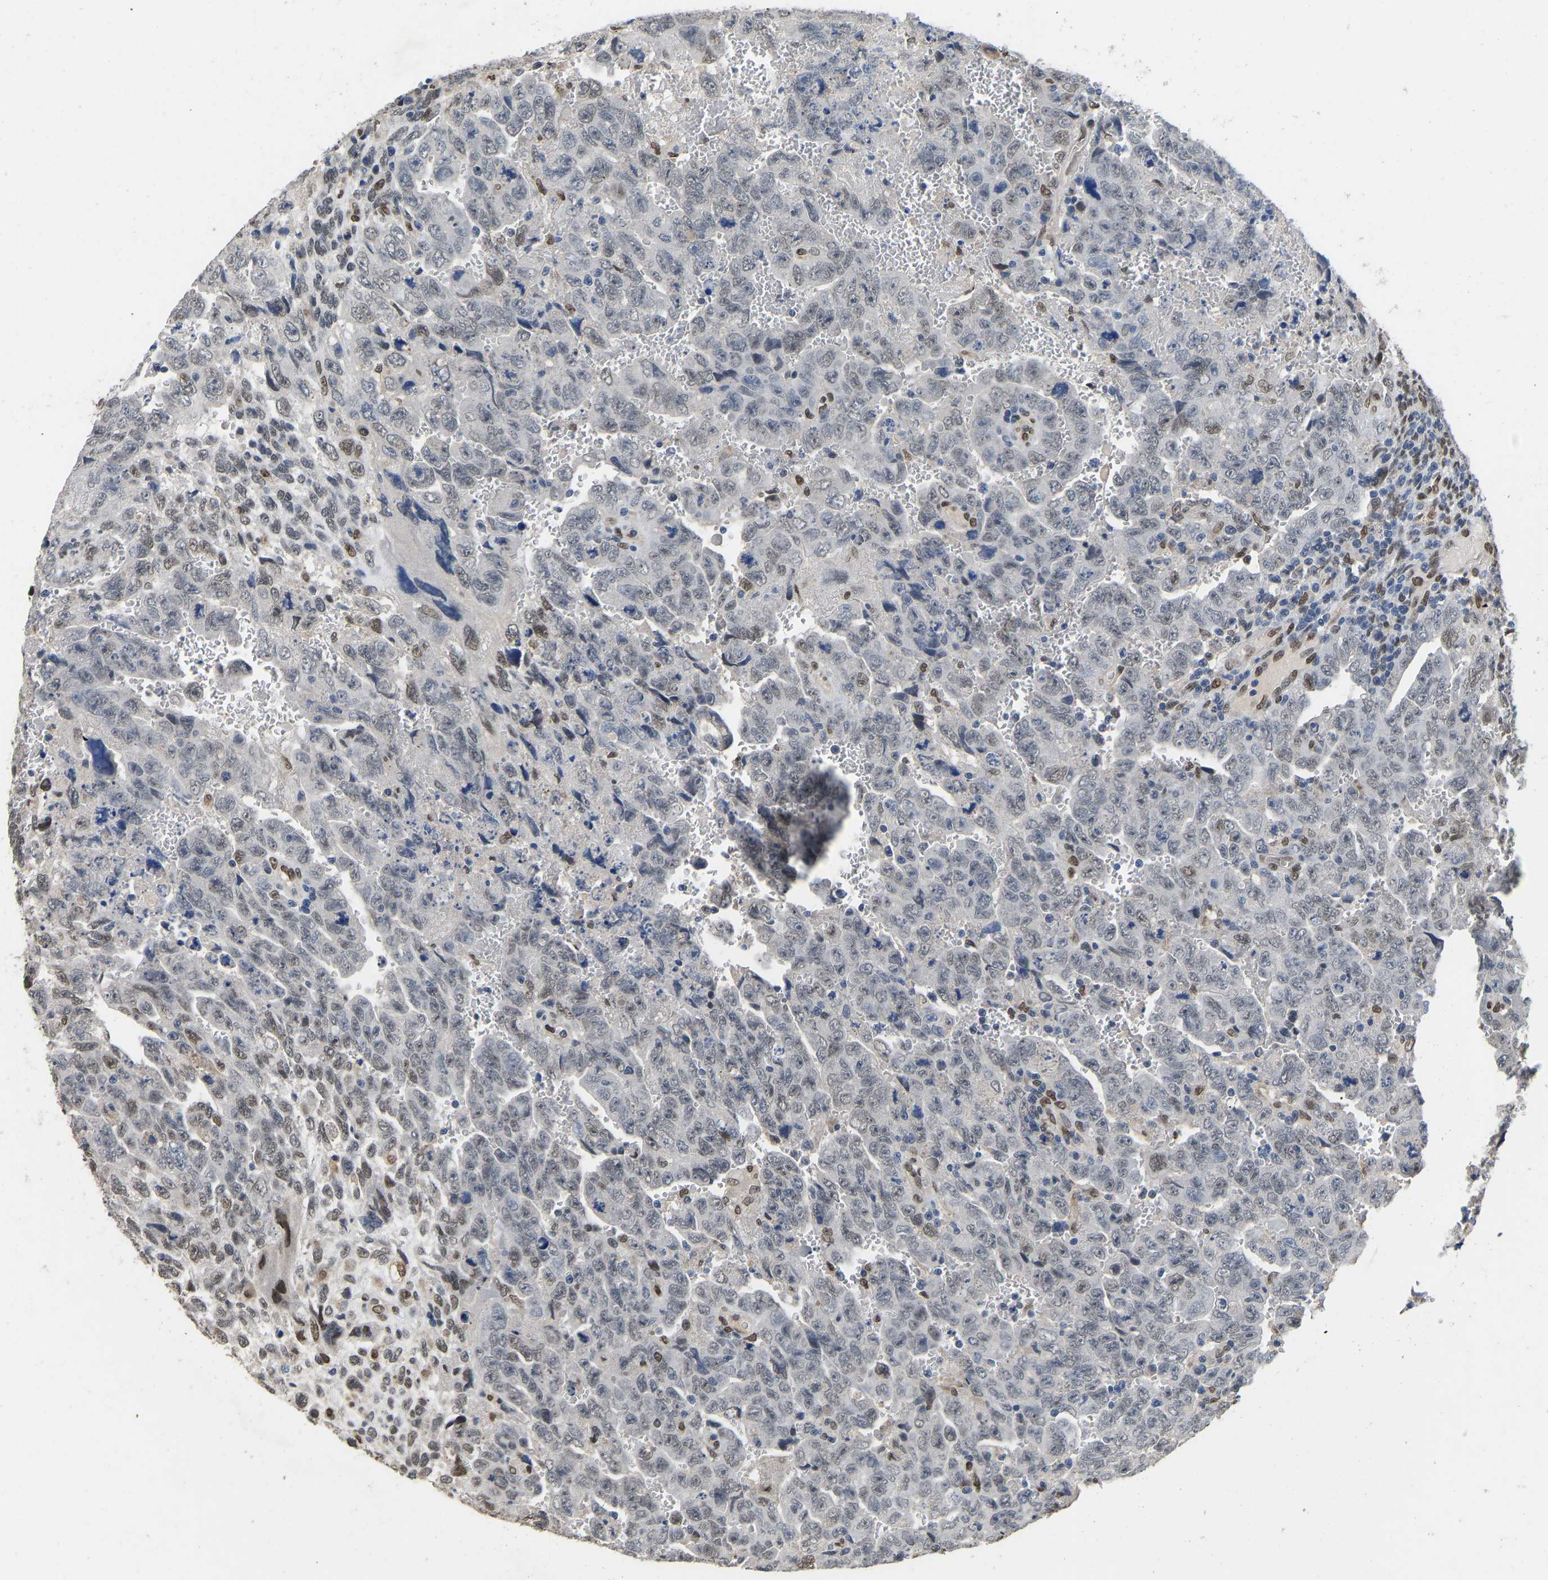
{"staining": {"intensity": "moderate", "quantity": "<25%", "location": "nuclear"}, "tissue": "testis cancer", "cell_type": "Tumor cells", "image_type": "cancer", "snomed": [{"axis": "morphology", "description": "Carcinoma, Embryonal, NOS"}, {"axis": "topography", "description": "Testis"}], "caption": "Immunohistochemical staining of human testis embryonal carcinoma displays low levels of moderate nuclear staining in about <25% of tumor cells.", "gene": "QKI", "patient": {"sex": "male", "age": 28}}